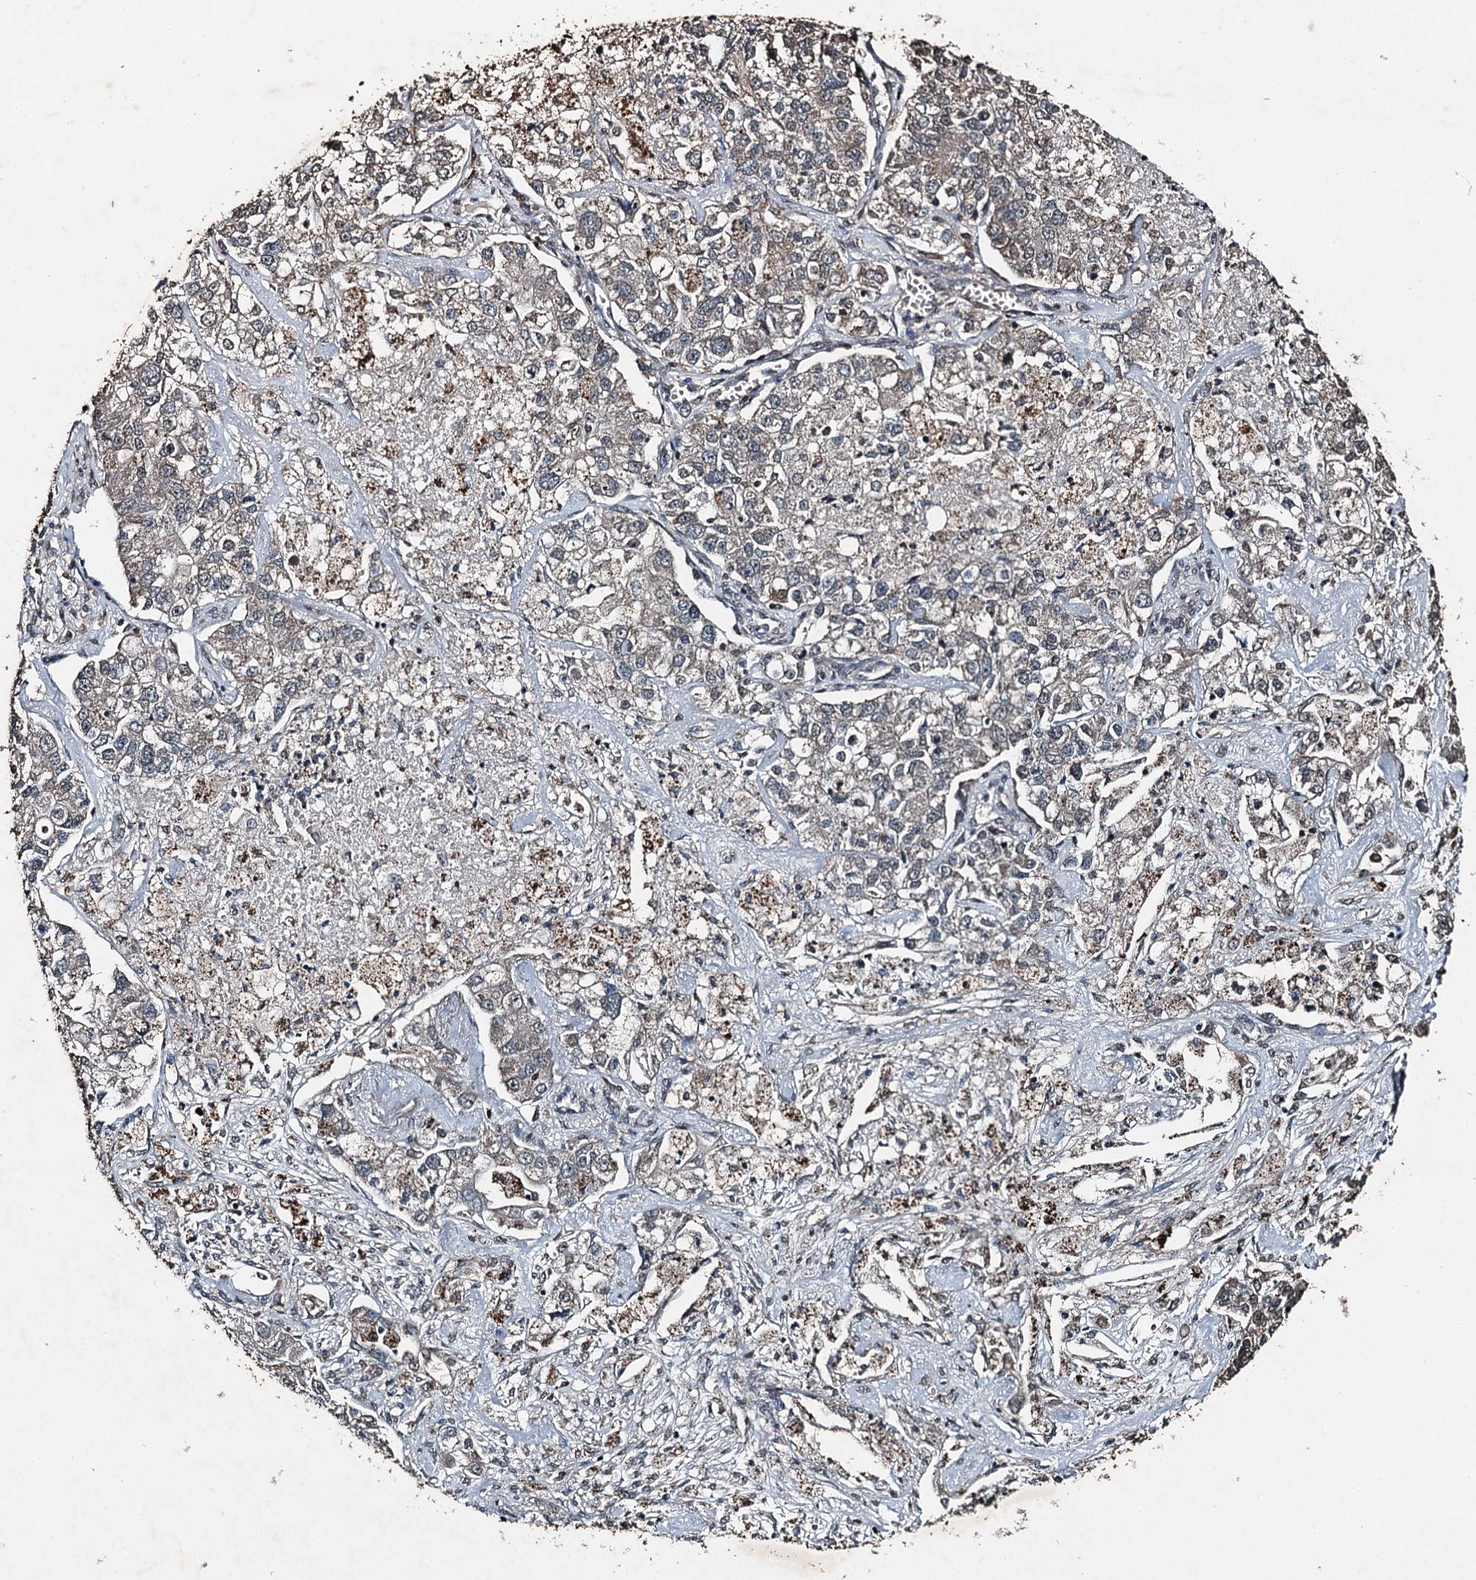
{"staining": {"intensity": "weak", "quantity": "<25%", "location": "cytoplasmic/membranous"}, "tissue": "lung cancer", "cell_type": "Tumor cells", "image_type": "cancer", "snomed": [{"axis": "morphology", "description": "Adenocarcinoma, NOS"}, {"axis": "topography", "description": "Lung"}], "caption": "High magnification brightfield microscopy of adenocarcinoma (lung) stained with DAB (3,3'-diaminobenzidine) (brown) and counterstained with hematoxylin (blue): tumor cells show no significant staining. The staining is performed using DAB brown chromogen with nuclei counter-stained in using hematoxylin.", "gene": "TCTN1", "patient": {"sex": "male", "age": 49}}